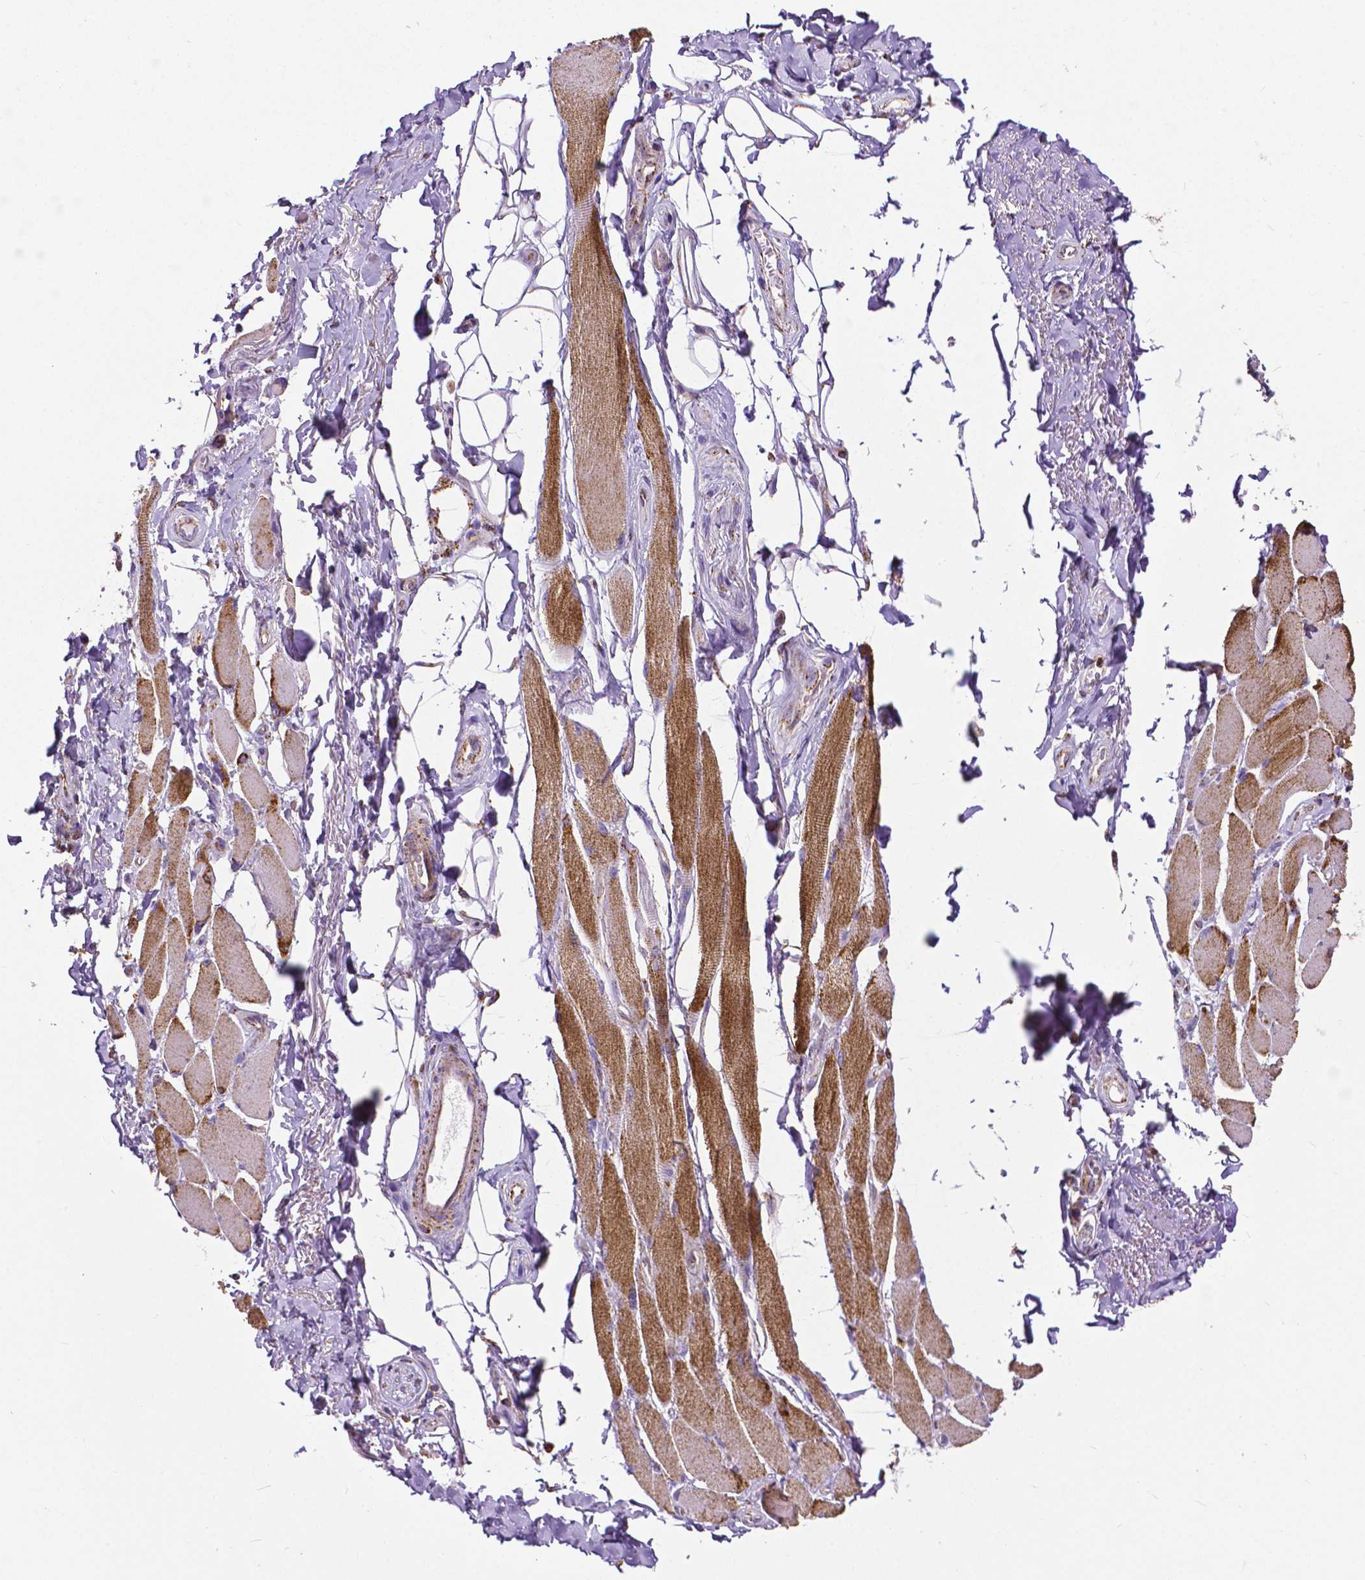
{"staining": {"intensity": "moderate", "quantity": "25%-75%", "location": "cytoplasmic/membranous"}, "tissue": "skeletal muscle", "cell_type": "Myocytes", "image_type": "normal", "snomed": [{"axis": "morphology", "description": "Normal tissue, NOS"}, {"axis": "topography", "description": "Skeletal muscle"}, {"axis": "topography", "description": "Anal"}, {"axis": "topography", "description": "Peripheral nerve tissue"}], "caption": "Immunohistochemistry (IHC) micrograph of normal human skeletal muscle stained for a protein (brown), which displays medium levels of moderate cytoplasmic/membranous positivity in about 25%-75% of myocytes.", "gene": "MACC1", "patient": {"sex": "male", "age": 53}}